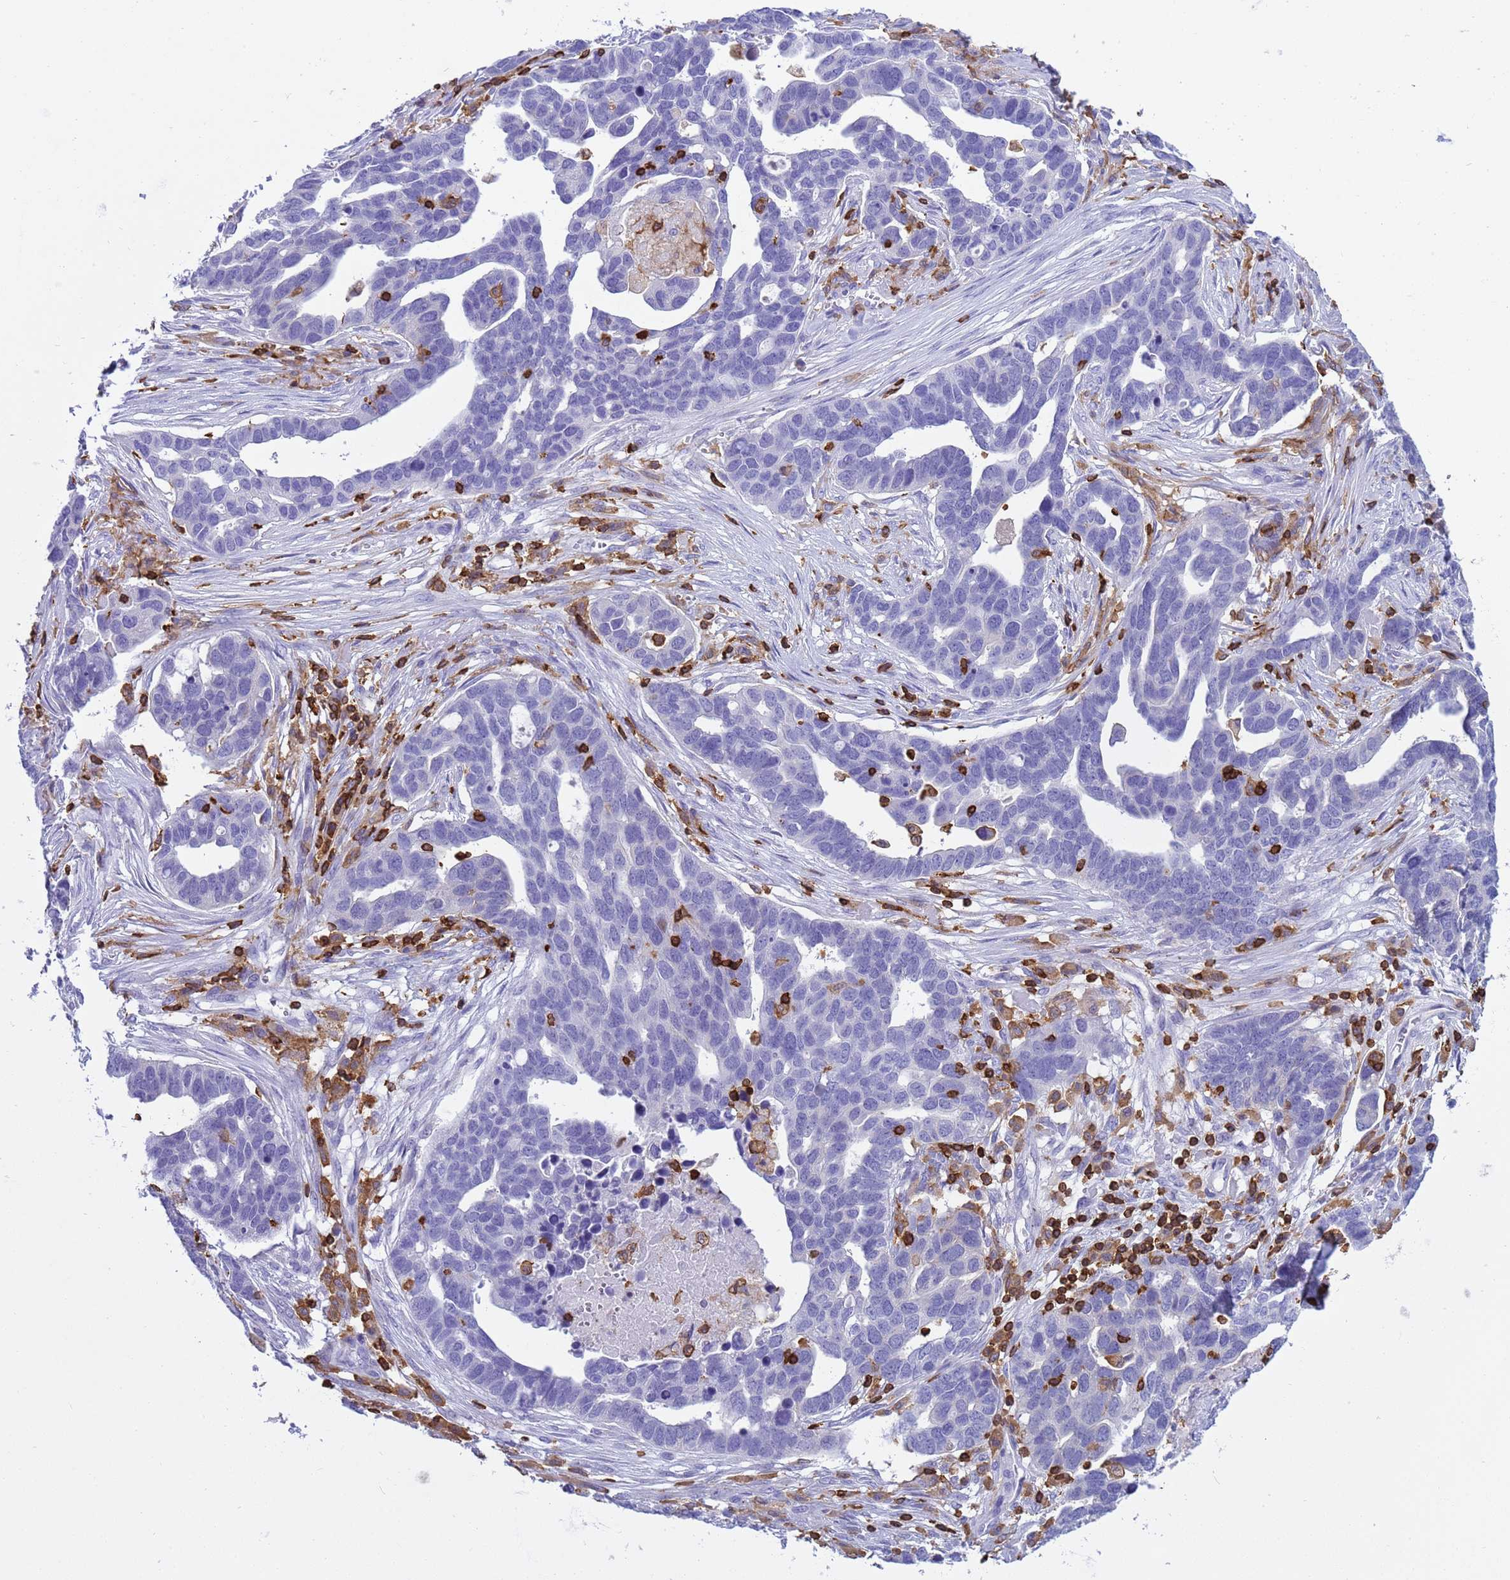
{"staining": {"intensity": "negative", "quantity": "none", "location": "none"}, "tissue": "ovarian cancer", "cell_type": "Tumor cells", "image_type": "cancer", "snomed": [{"axis": "morphology", "description": "Cystadenocarcinoma, serous, NOS"}, {"axis": "topography", "description": "Ovary"}], "caption": "Immunohistochemistry (IHC) histopathology image of human ovarian cancer (serous cystadenocarcinoma) stained for a protein (brown), which demonstrates no expression in tumor cells. (Brightfield microscopy of DAB (3,3'-diaminobenzidine) immunohistochemistry at high magnification).", "gene": "IRF5", "patient": {"sex": "female", "age": 54}}